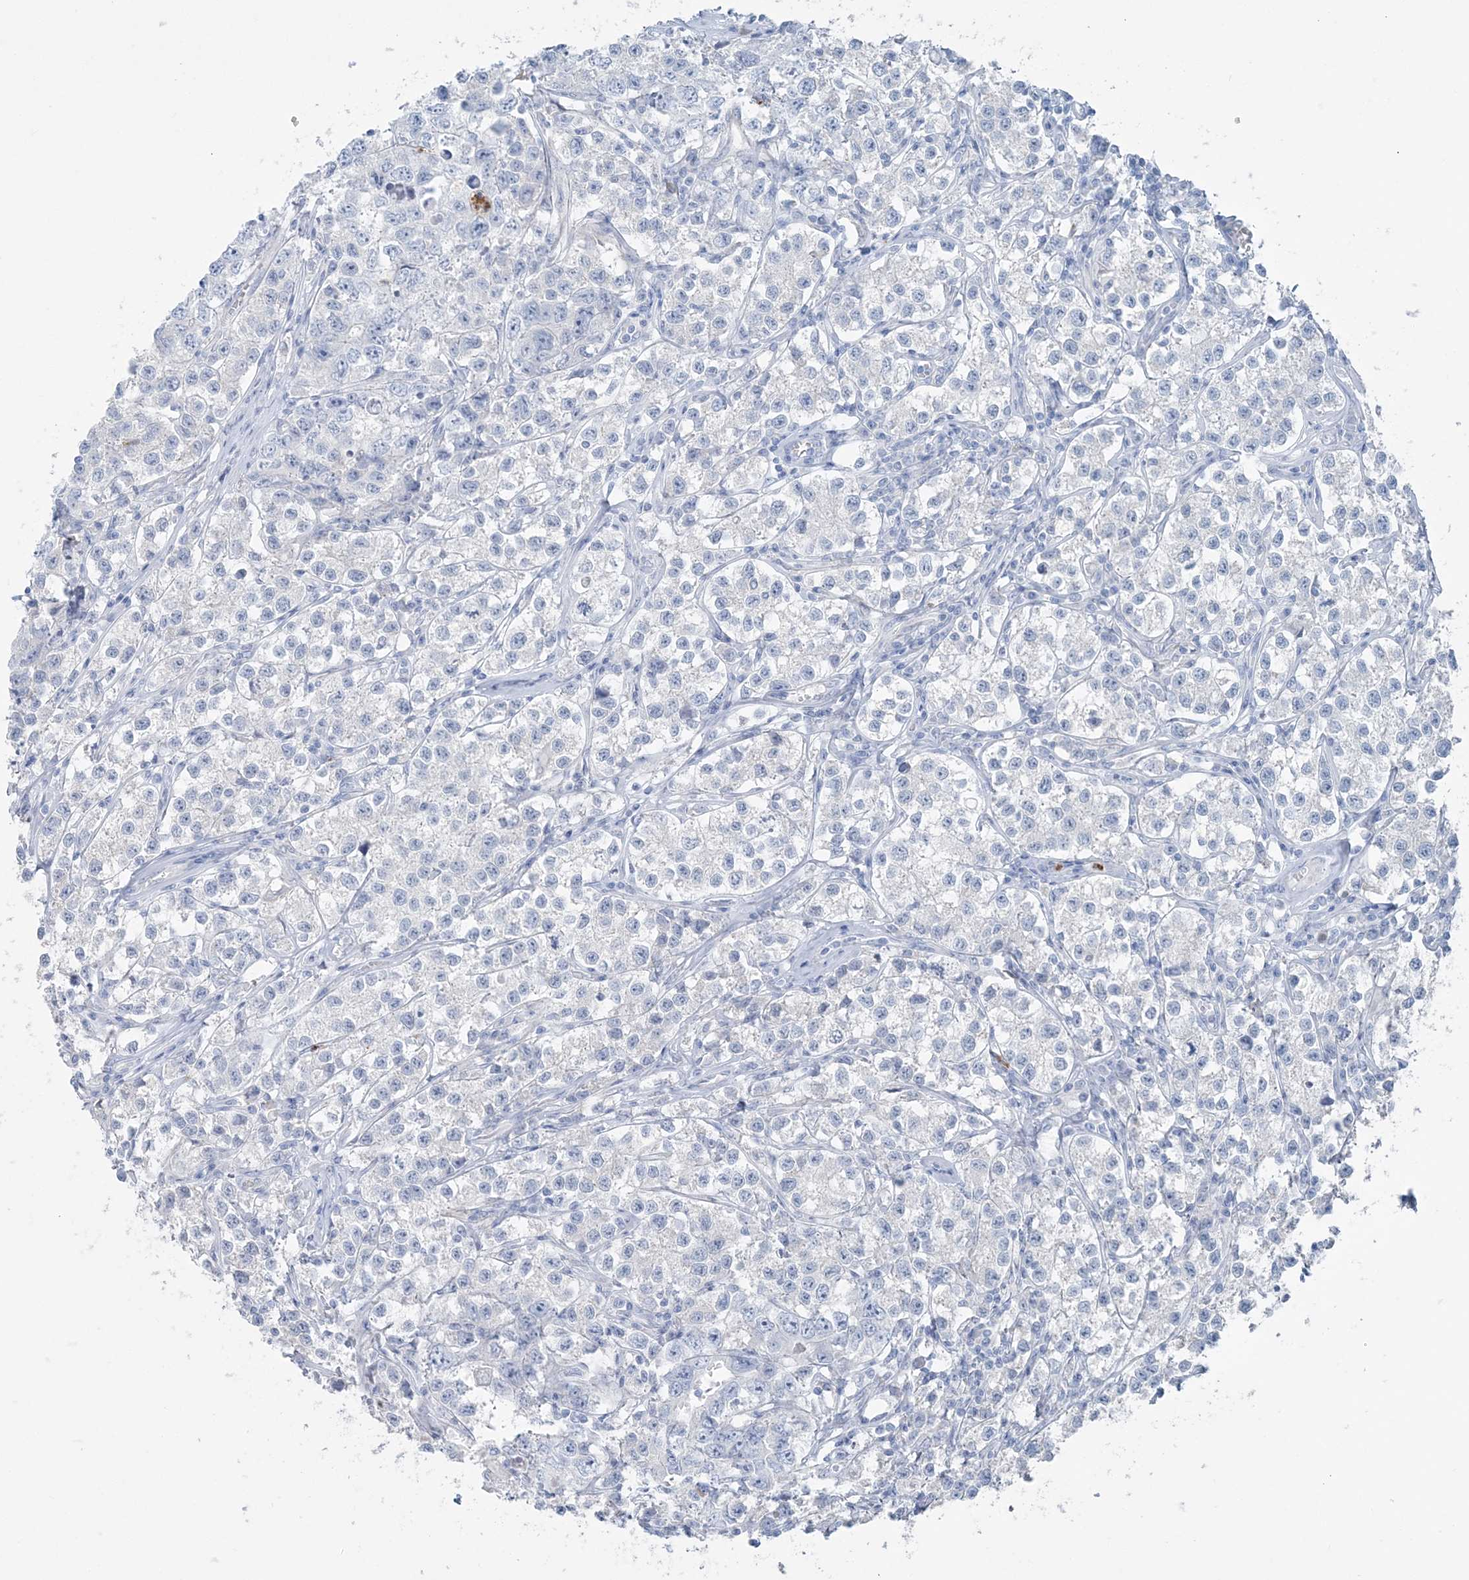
{"staining": {"intensity": "negative", "quantity": "none", "location": "none"}, "tissue": "testis cancer", "cell_type": "Tumor cells", "image_type": "cancer", "snomed": [{"axis": "morphology", "description": "Seminoma, NOS"}, {"axis": "morphology", "description": "Carcinoma, Embryonal, NOS"}, {"axis": "topography", "description": "Testis"}], "caption": "This is an immunohistochemistry image of human testis cancer. There is no expression in tumor cells.", "gene": "CCNJ", "patient": {"sex": "male", "age": 43}}